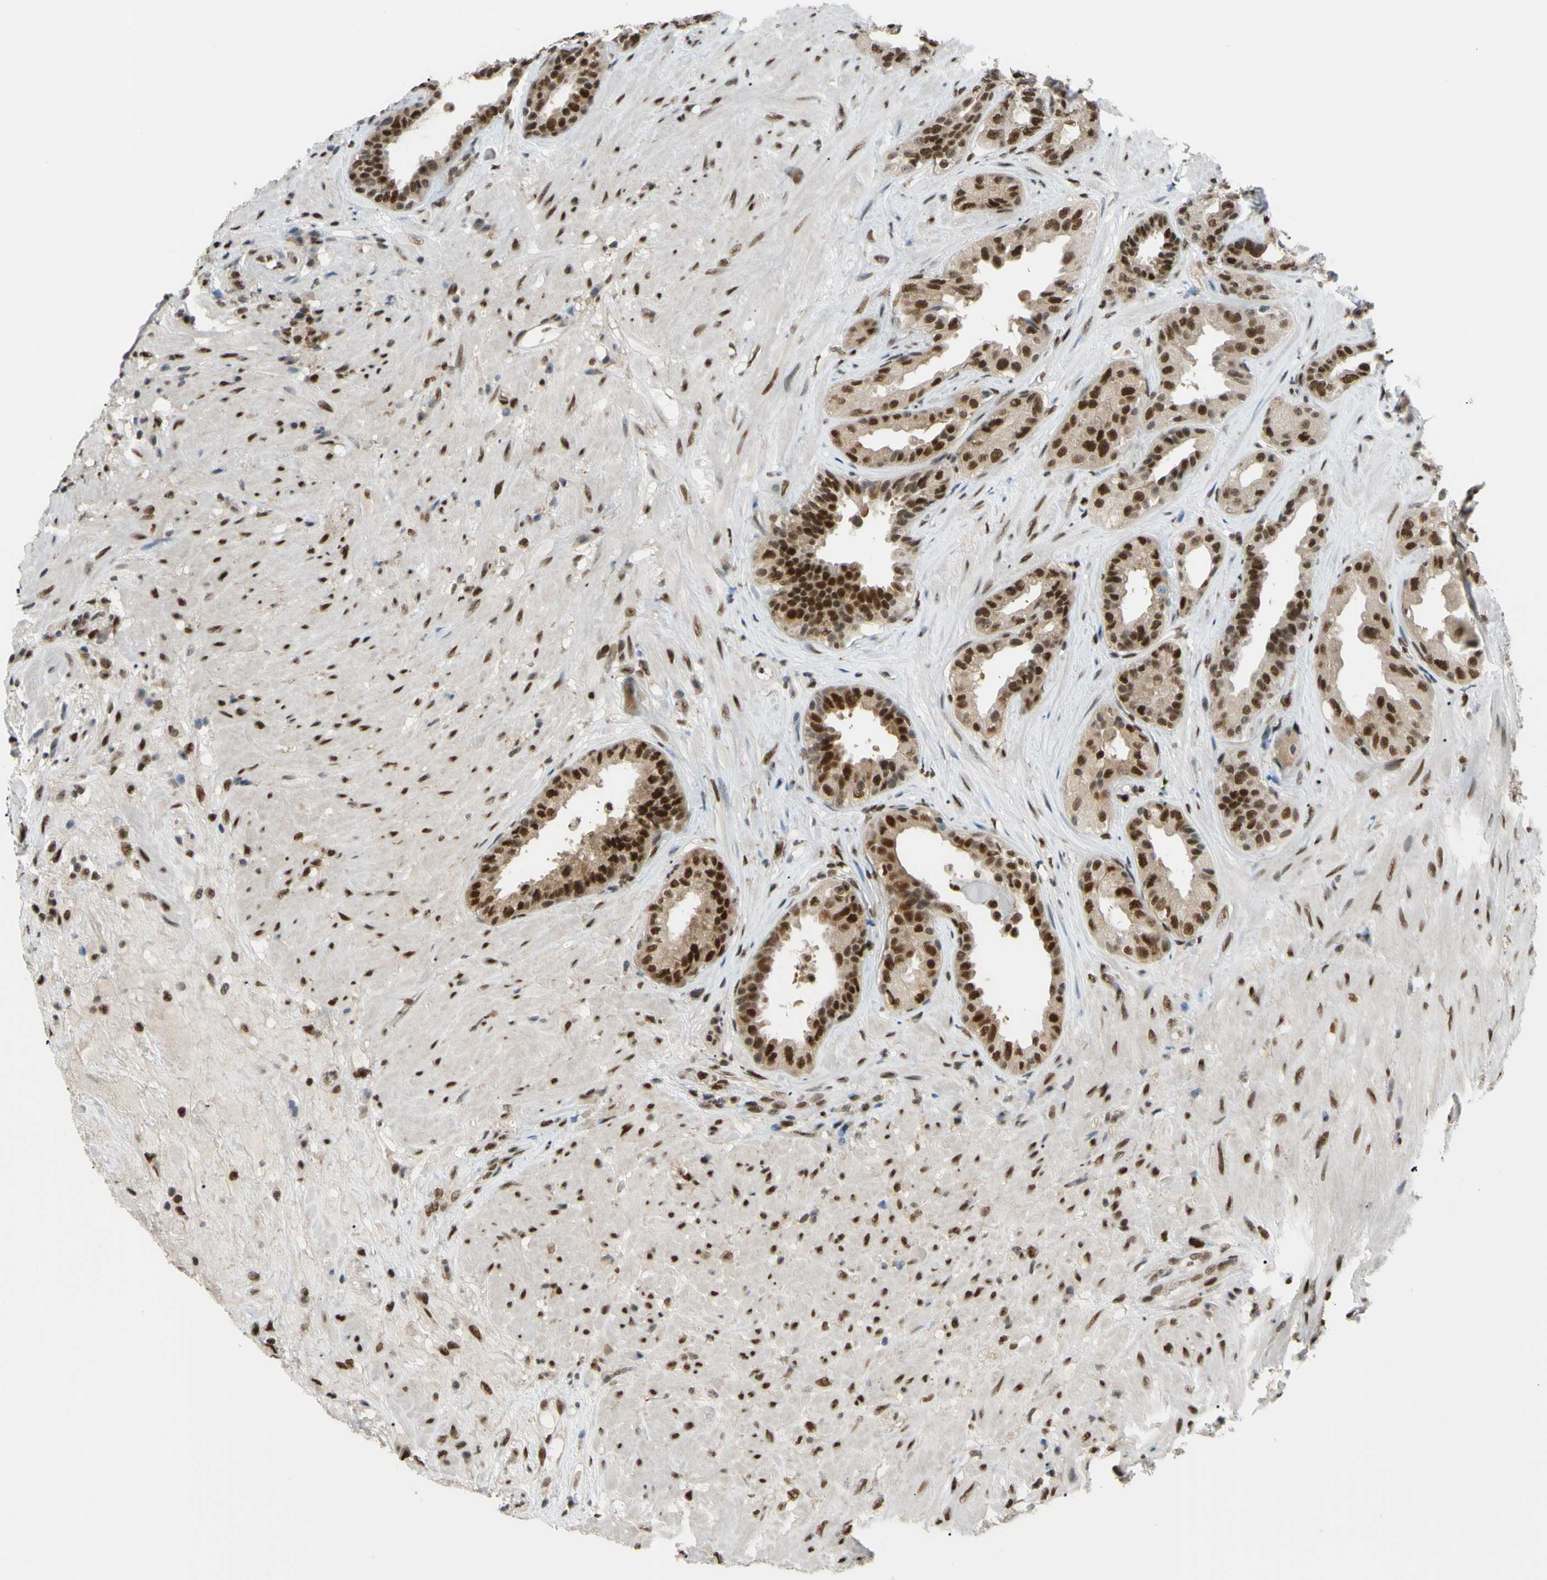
{"staining": {"intensity": "strong", "quantity": ">75%", "location": "cytoplasmic/membranous,nuclear"}, "tissue": "seminal vesicle", "cell_type": "Glandular cells", "image_type": "normal", "snomed": [{"axis": "morphology", "description": "Normal tissue, NOS"}, {"axis": "topography", "description": "Seminal veicle"}], "caption": "IHC image of normal human seminal vesicle stained for a protein (brown), which demonstrates high levels of strong cytoplasmic/membranous,nuclear positivity in about >75% of glandular cells.", "gene": "FKBP5", "patient": {"sex": "male", "age": 61}}